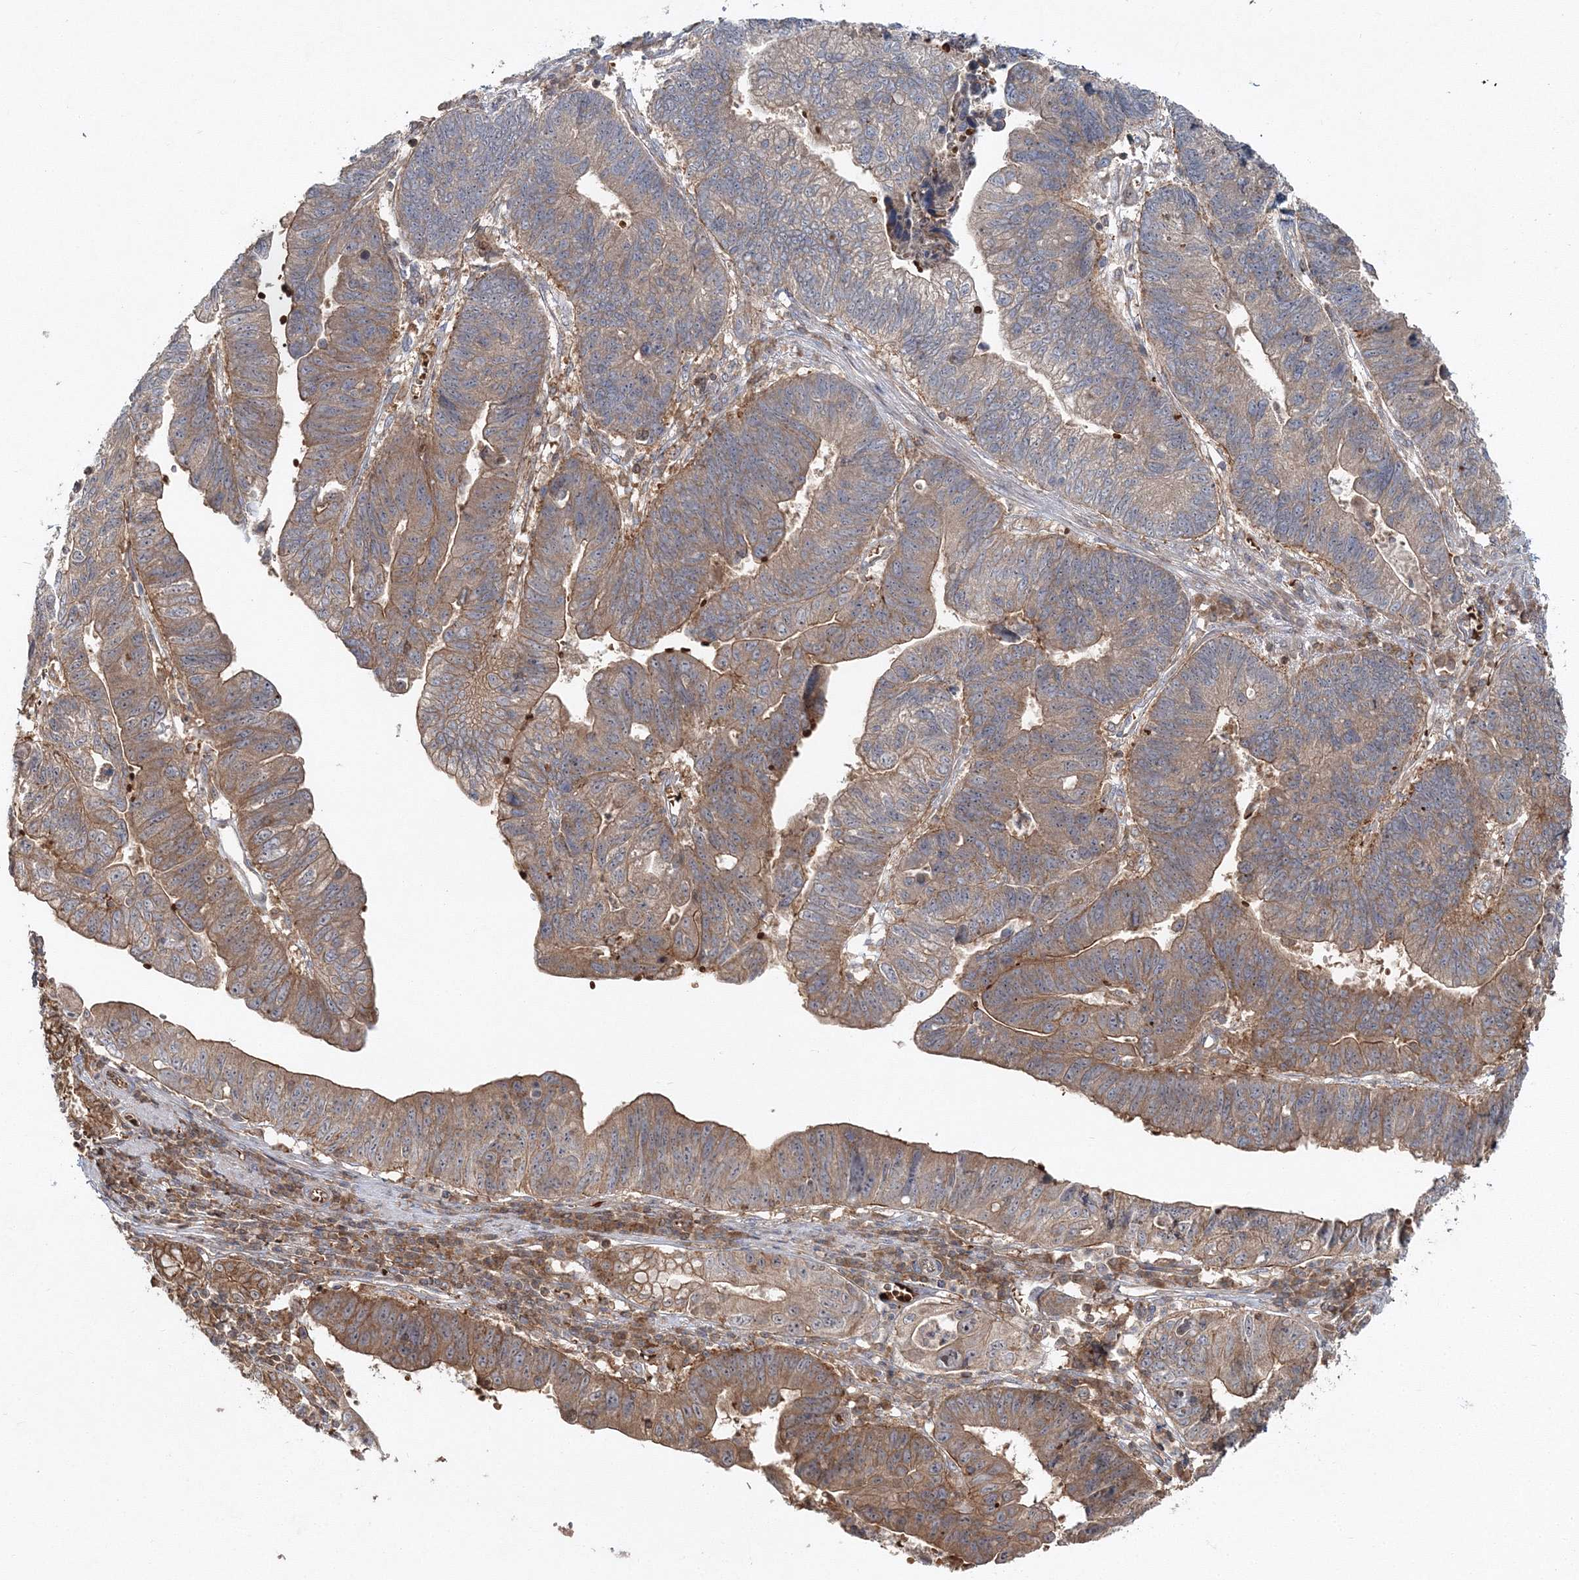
{"staining": {"intensity": "moderate", "quantity": ">75%", "location": "cytoplasmic/membranous"}, "tissue": "stomach cancer", "cell_type": "Tumor cells", "image_type": "cancer", "snomed": [{"axis": "morphology", "description": "Adenocarcinoma, NOS"}, {"axis": "topography", "description": "Stomach"}], "caption": "DAB (3,3'-diaminobenzidine) immunohistochemical staining of stomach adenocarcinoma demonstrates moderate cytoplasmic/membranous protein expression in about >75% of tumor cells. (brown staining indicates protein expression, while blue staining denotes nuclei).", "gene": "PCBD2", "patient": {"sex": "male", "age": 59}}